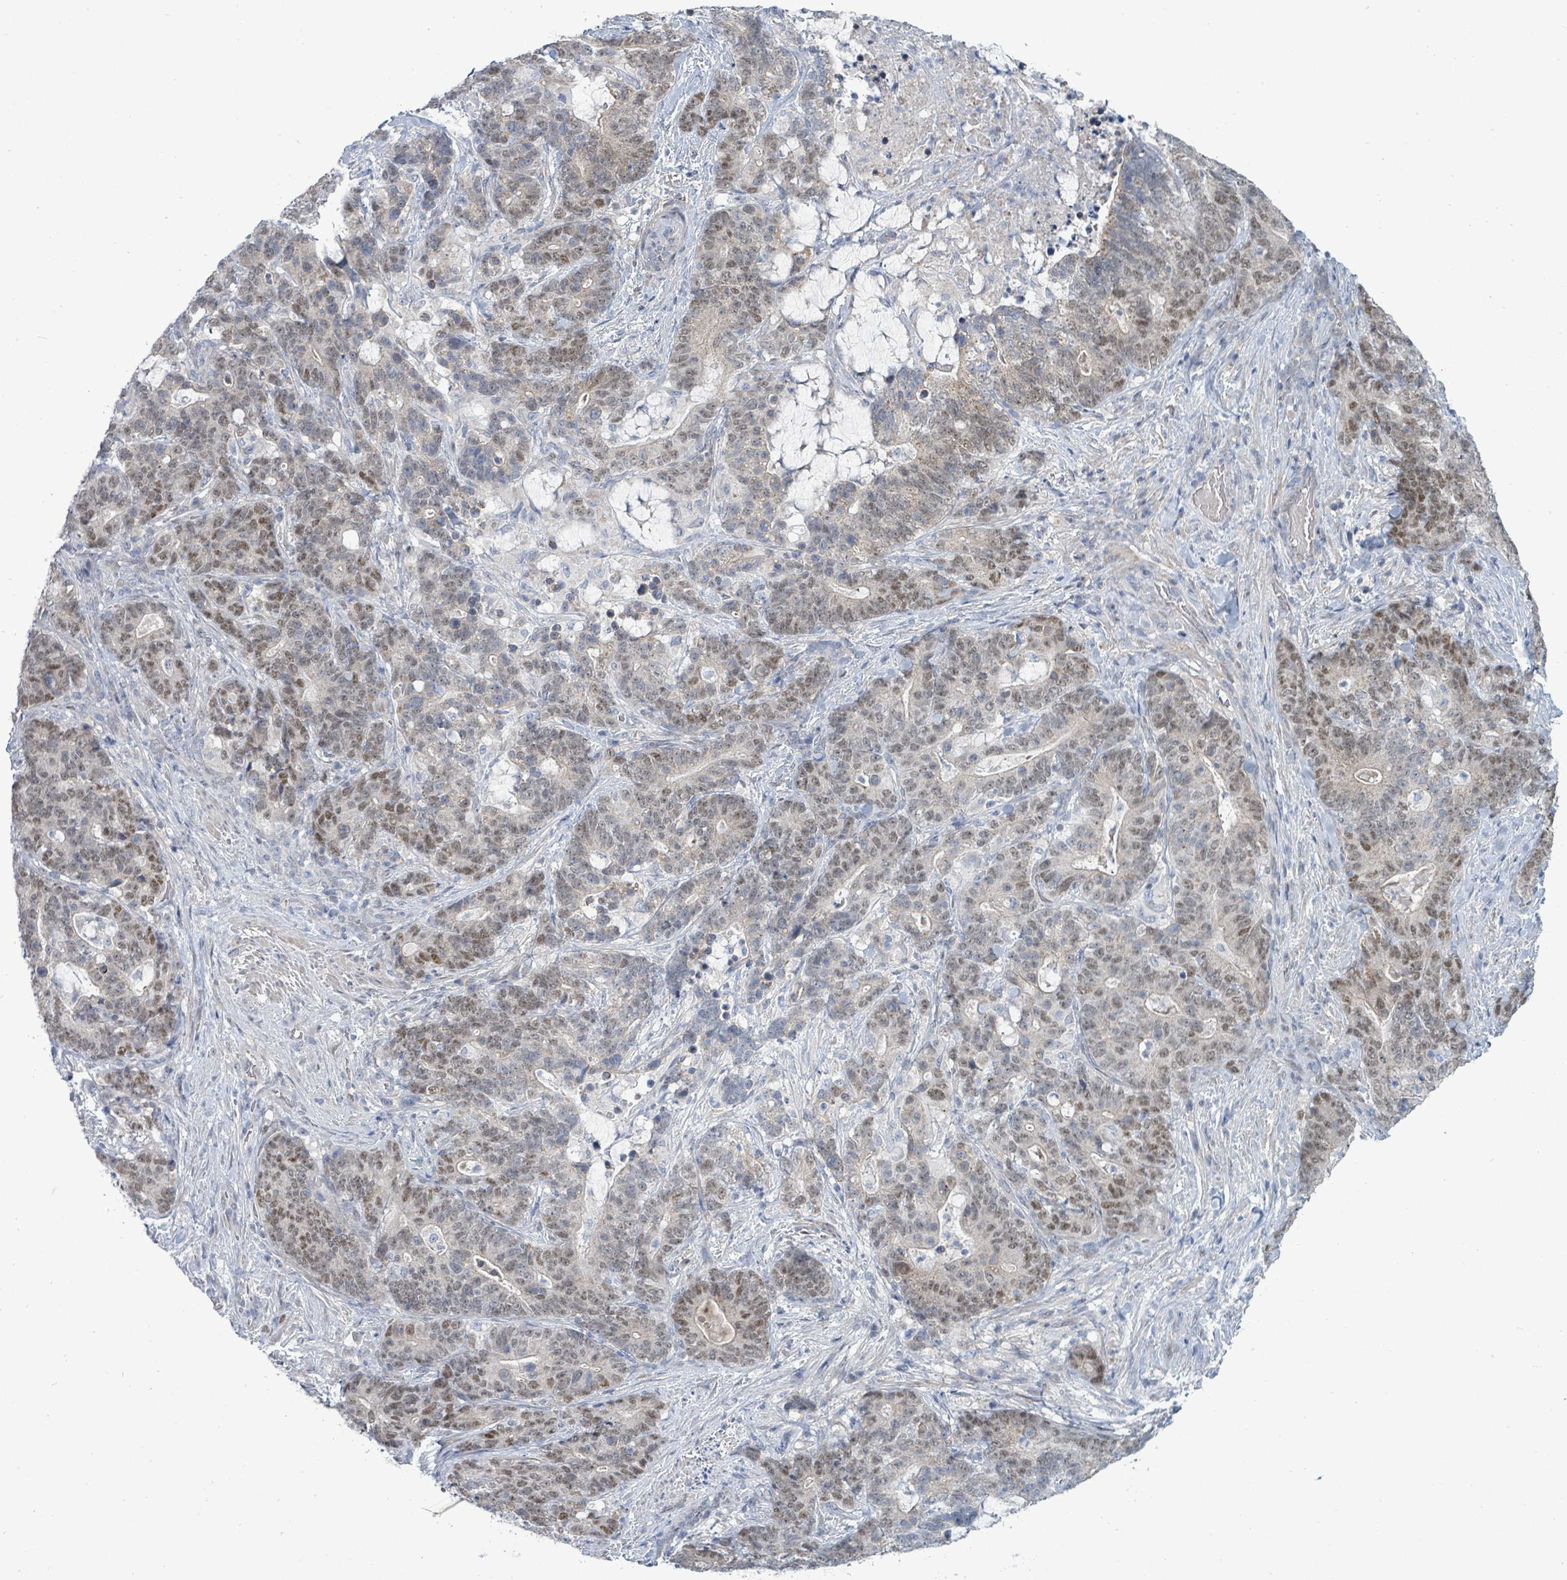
{"staining": {"intensity": "moderate", "quantity": "25%-75%", "location": "nuclear"}, "tissue": "stomach cancer", "cell_type": "Tumor cells", "image_type": "cancer", "snomed": [{"axis": "morphology", "description": "Normal tissue, NOS"}, {"axis": "morphology", "description": "Adenocarcinoma, NOS"}, {"axis": "topography", "description": "Stomach"}], "caption": "Human stomach cancer (adenocarcinoma) stained for a protein (brown) exhibits moderate nuclear positive positivity in about 25%-75% of tumor cells.", "gene": "ZFPM1", "patient": {"sex": "female", "age": 64}}